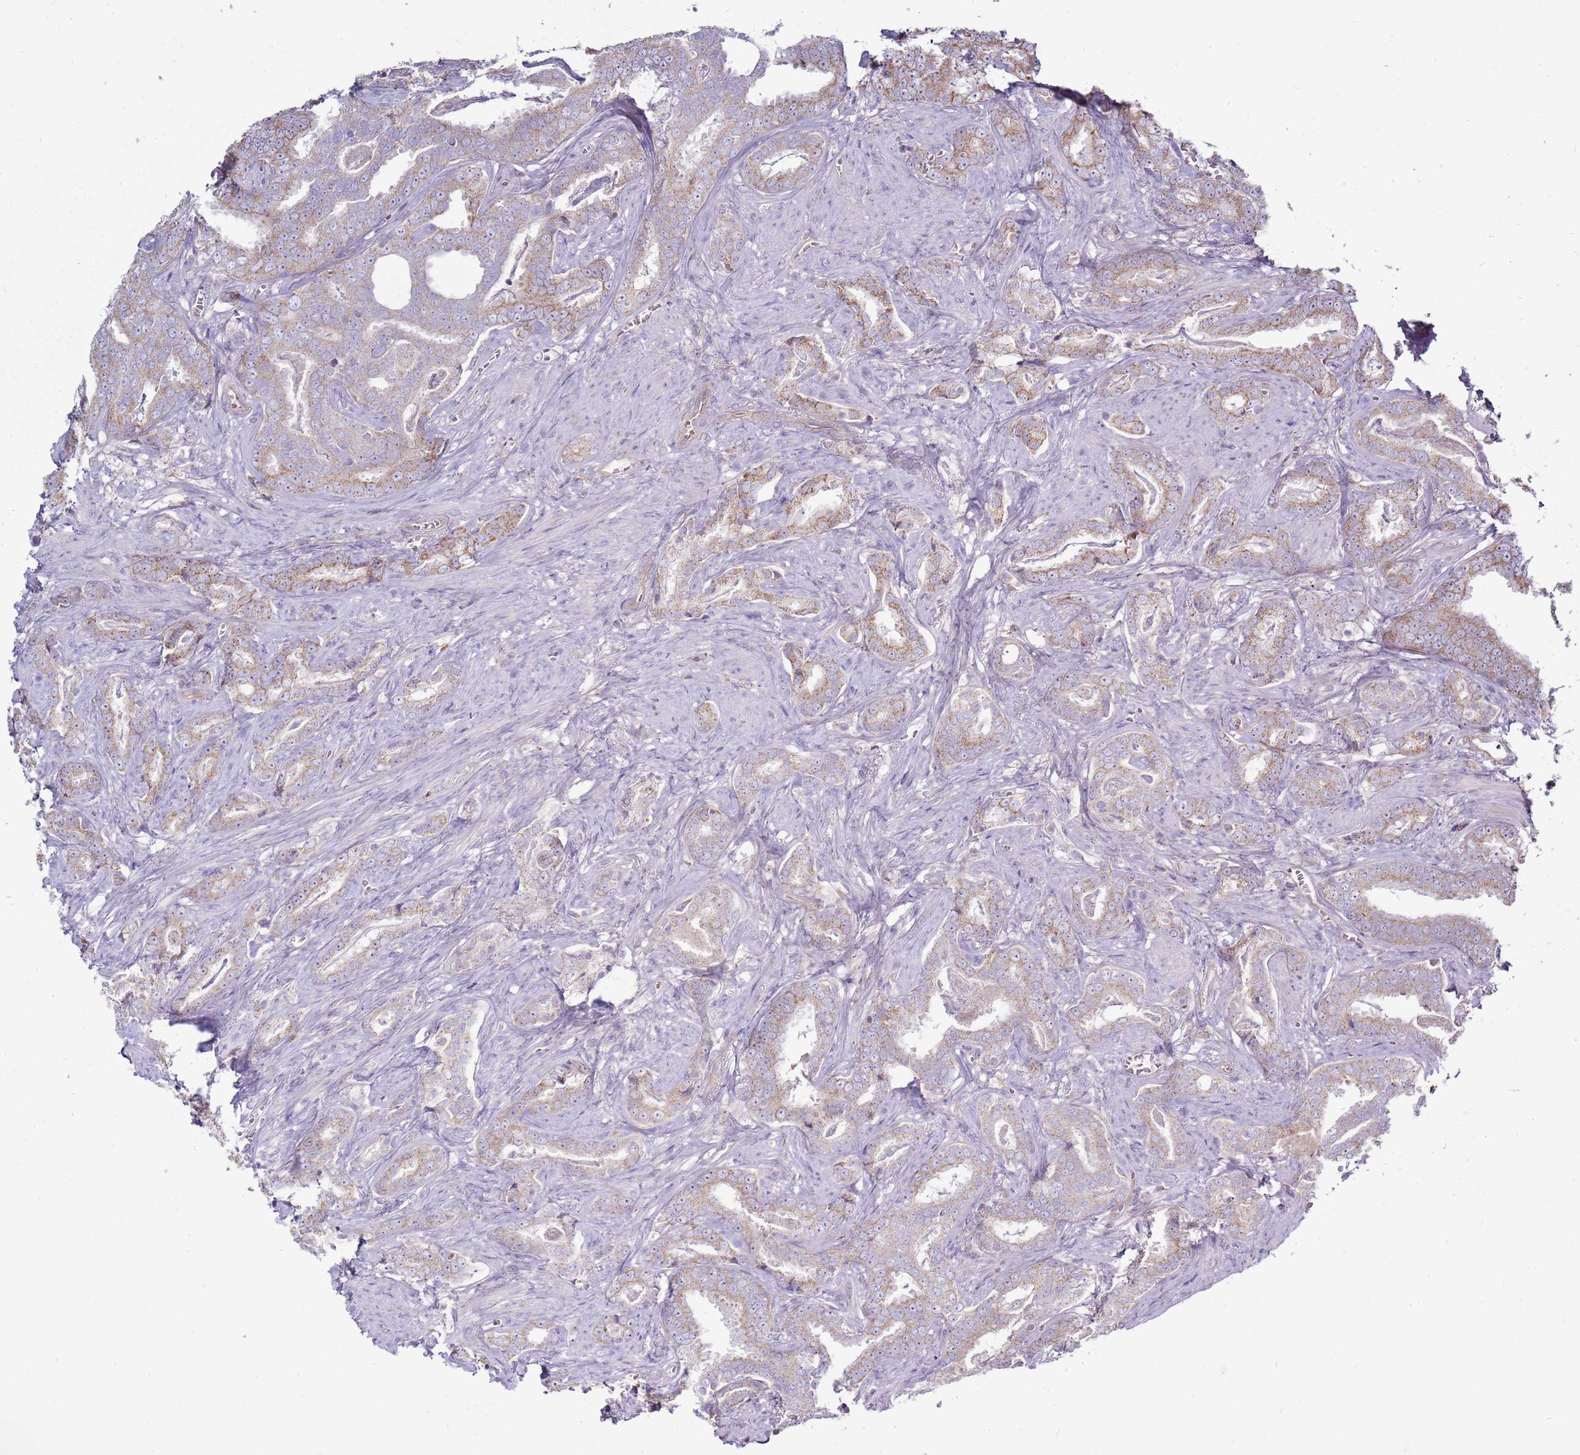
{"staining": {"intensity": "moderate", "quantity": ">75%", "location": "cytoplasmic/membranous"}, "tissue": "prostate cancer", "cell_type": "Tumor cells", "image_type": "cancer", "snomed": [{"axis": "morphology", "description": "Adenocarcinoma, High grade"}, {"axis": "topography", "description": "Prostate"}], "caption": "Immunohistochemical staining of human prostate cancer shows moderate cytoplasmic/membranous protein expression in about >75% of tumor cells. (brown staining indicates protein expression, while blue staining denotes nuclei).", "gene": "TRAPPC4", "patient": {"sex": "male", "age": 67}}